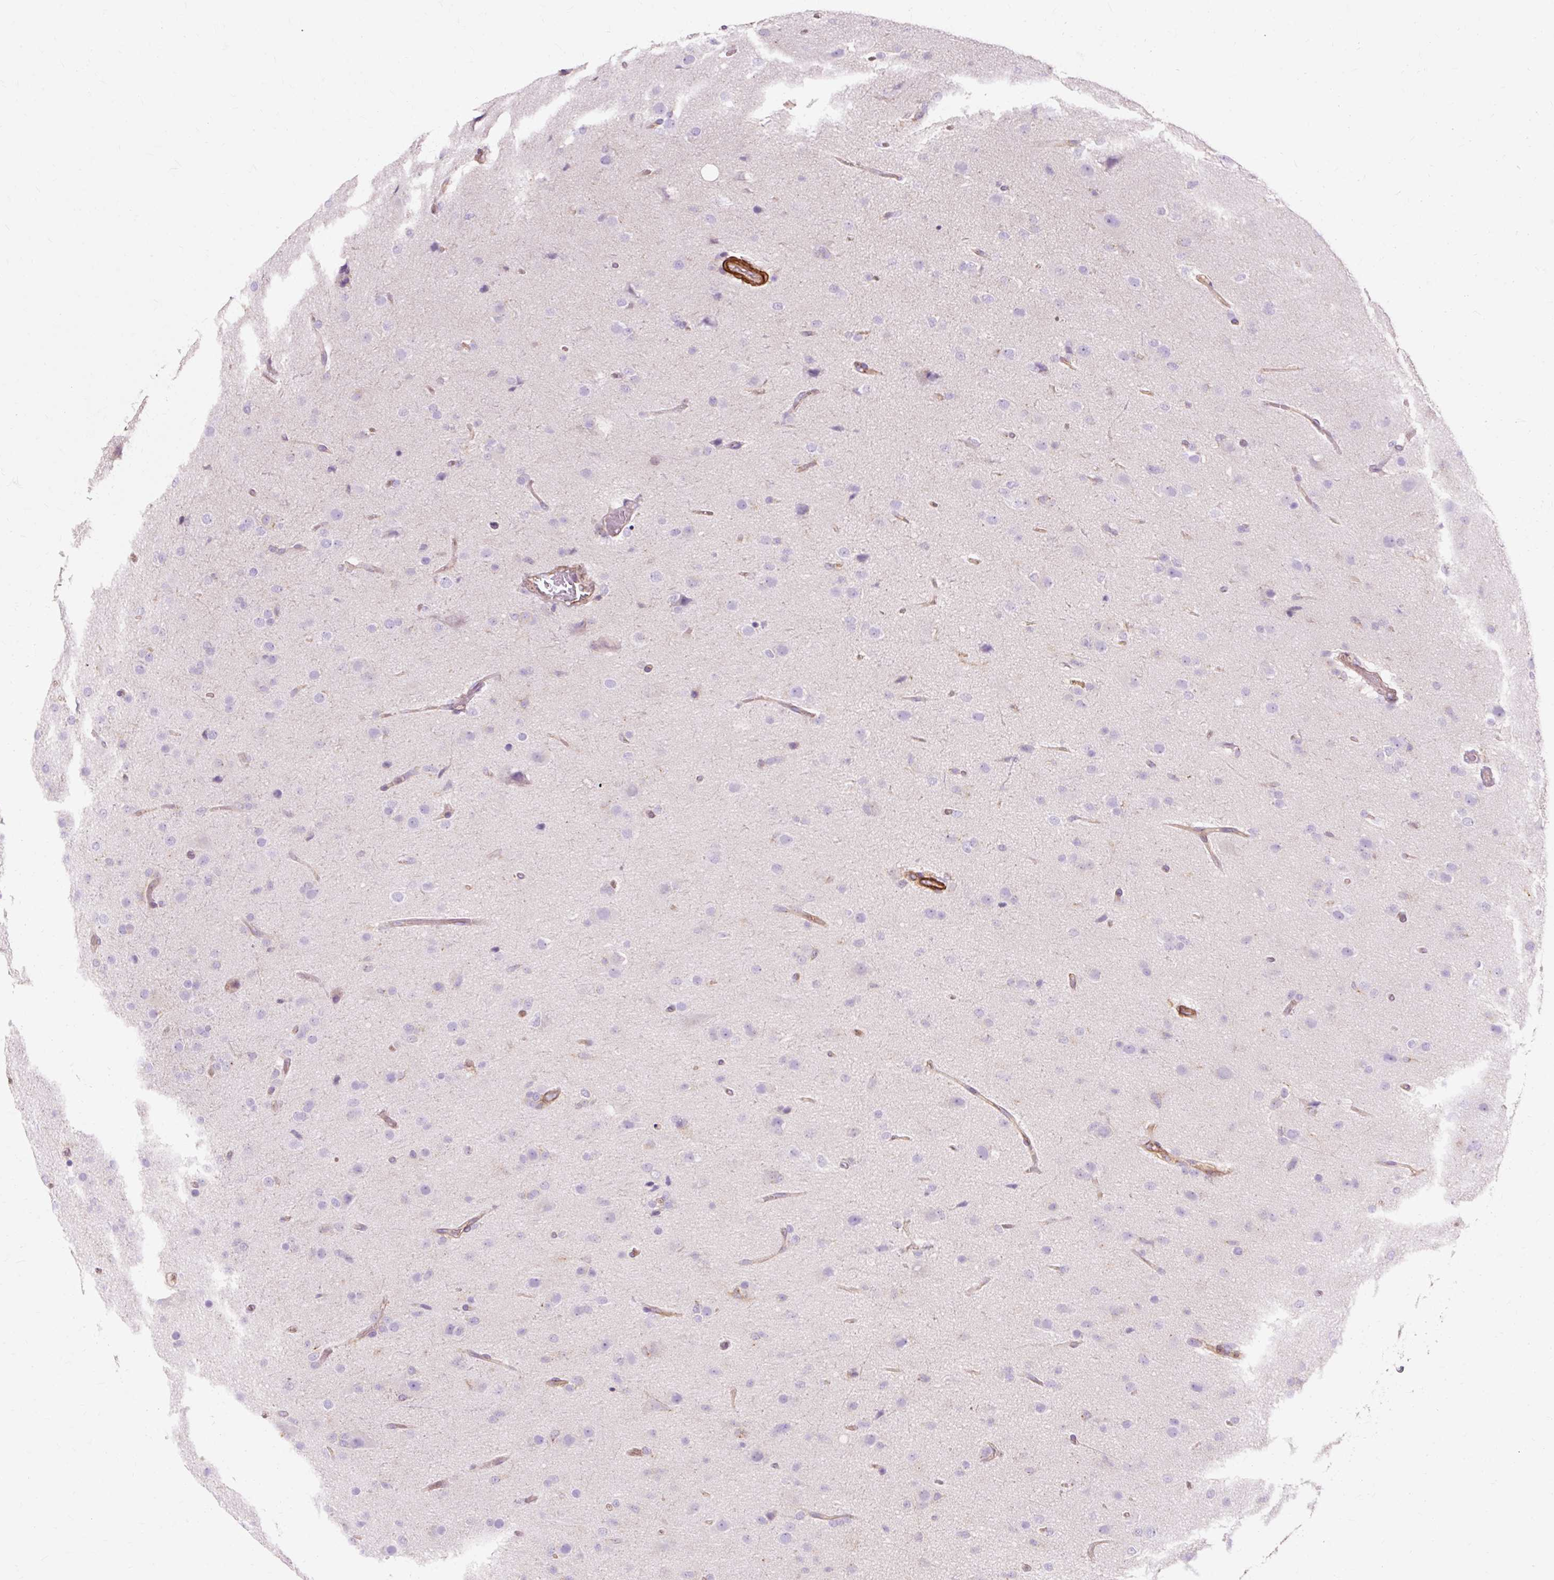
{"staining": {"intensity": "negative", "quantity": "none", "location": "none"}, "tissue": "glioma", "cell_type": "Tumor cells", "image_type": "cancer", "snomed": [{"axis": "morphology", "description": "Glioma, malignant, Low grade"}, {"axis": "topography", "description": "Brain"}], "caption": "Human malignant glioma (low-grade) stained for a protein using immunohistochemistry displays no expression in tumor cells.", "gene": "TBC1D2B", "patient": {"sex": "male", "age": 65}}